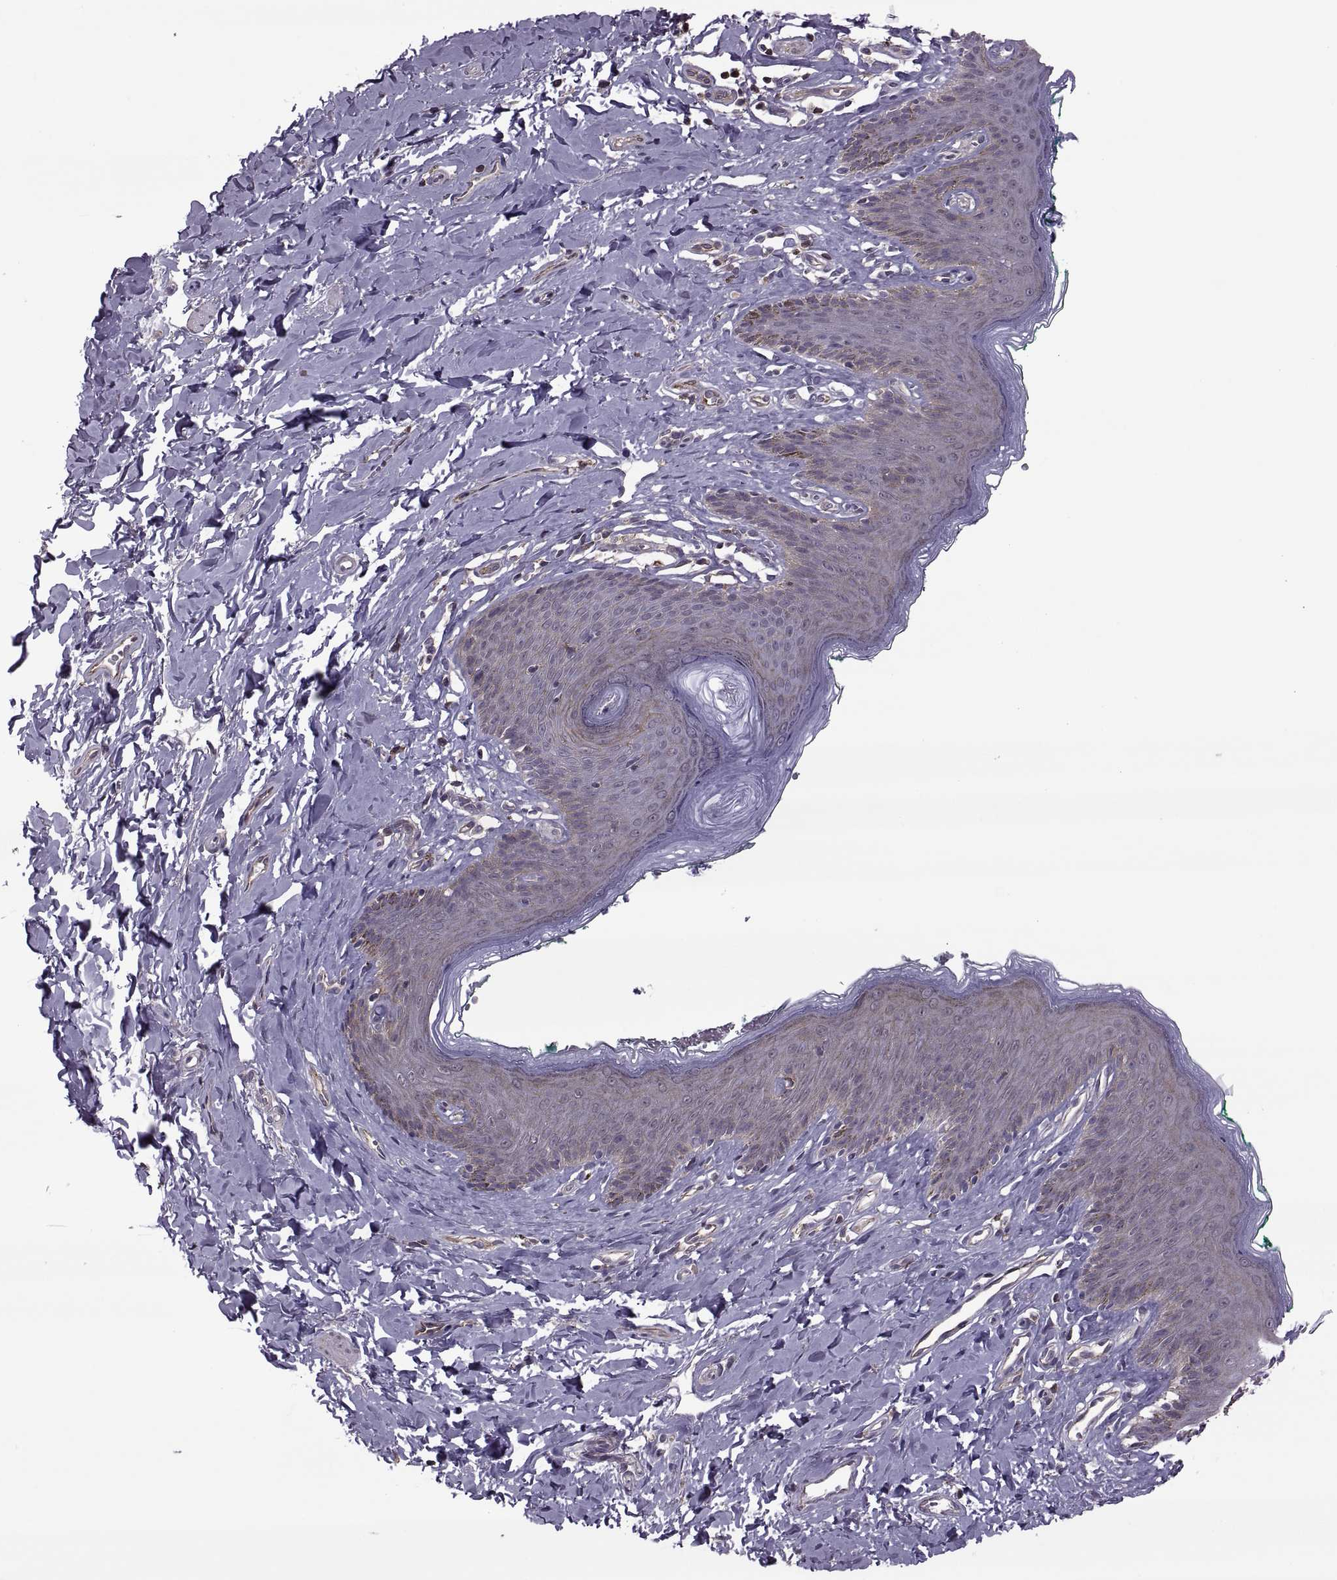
{"staining": {"intensity": "weak", "quantity": ">75%", "location": "cytoplasmic/membranous"}, "tissue": "skin", "cell_type": "Epidermal cells", "image_type": "normal", "snomed": [{"axis": "morphology", "description": "Normal tissue, NOS"}, {"axis": "topography", "description": "Vulva"}], "caption": "Human skin stained for a protein (brown) reveals weak cytoplasmic/membranous positive positivity in approximately >75% of epidermal cells.", "gene": "ODF3", "patient": {"sex": "female", "age": 66}}